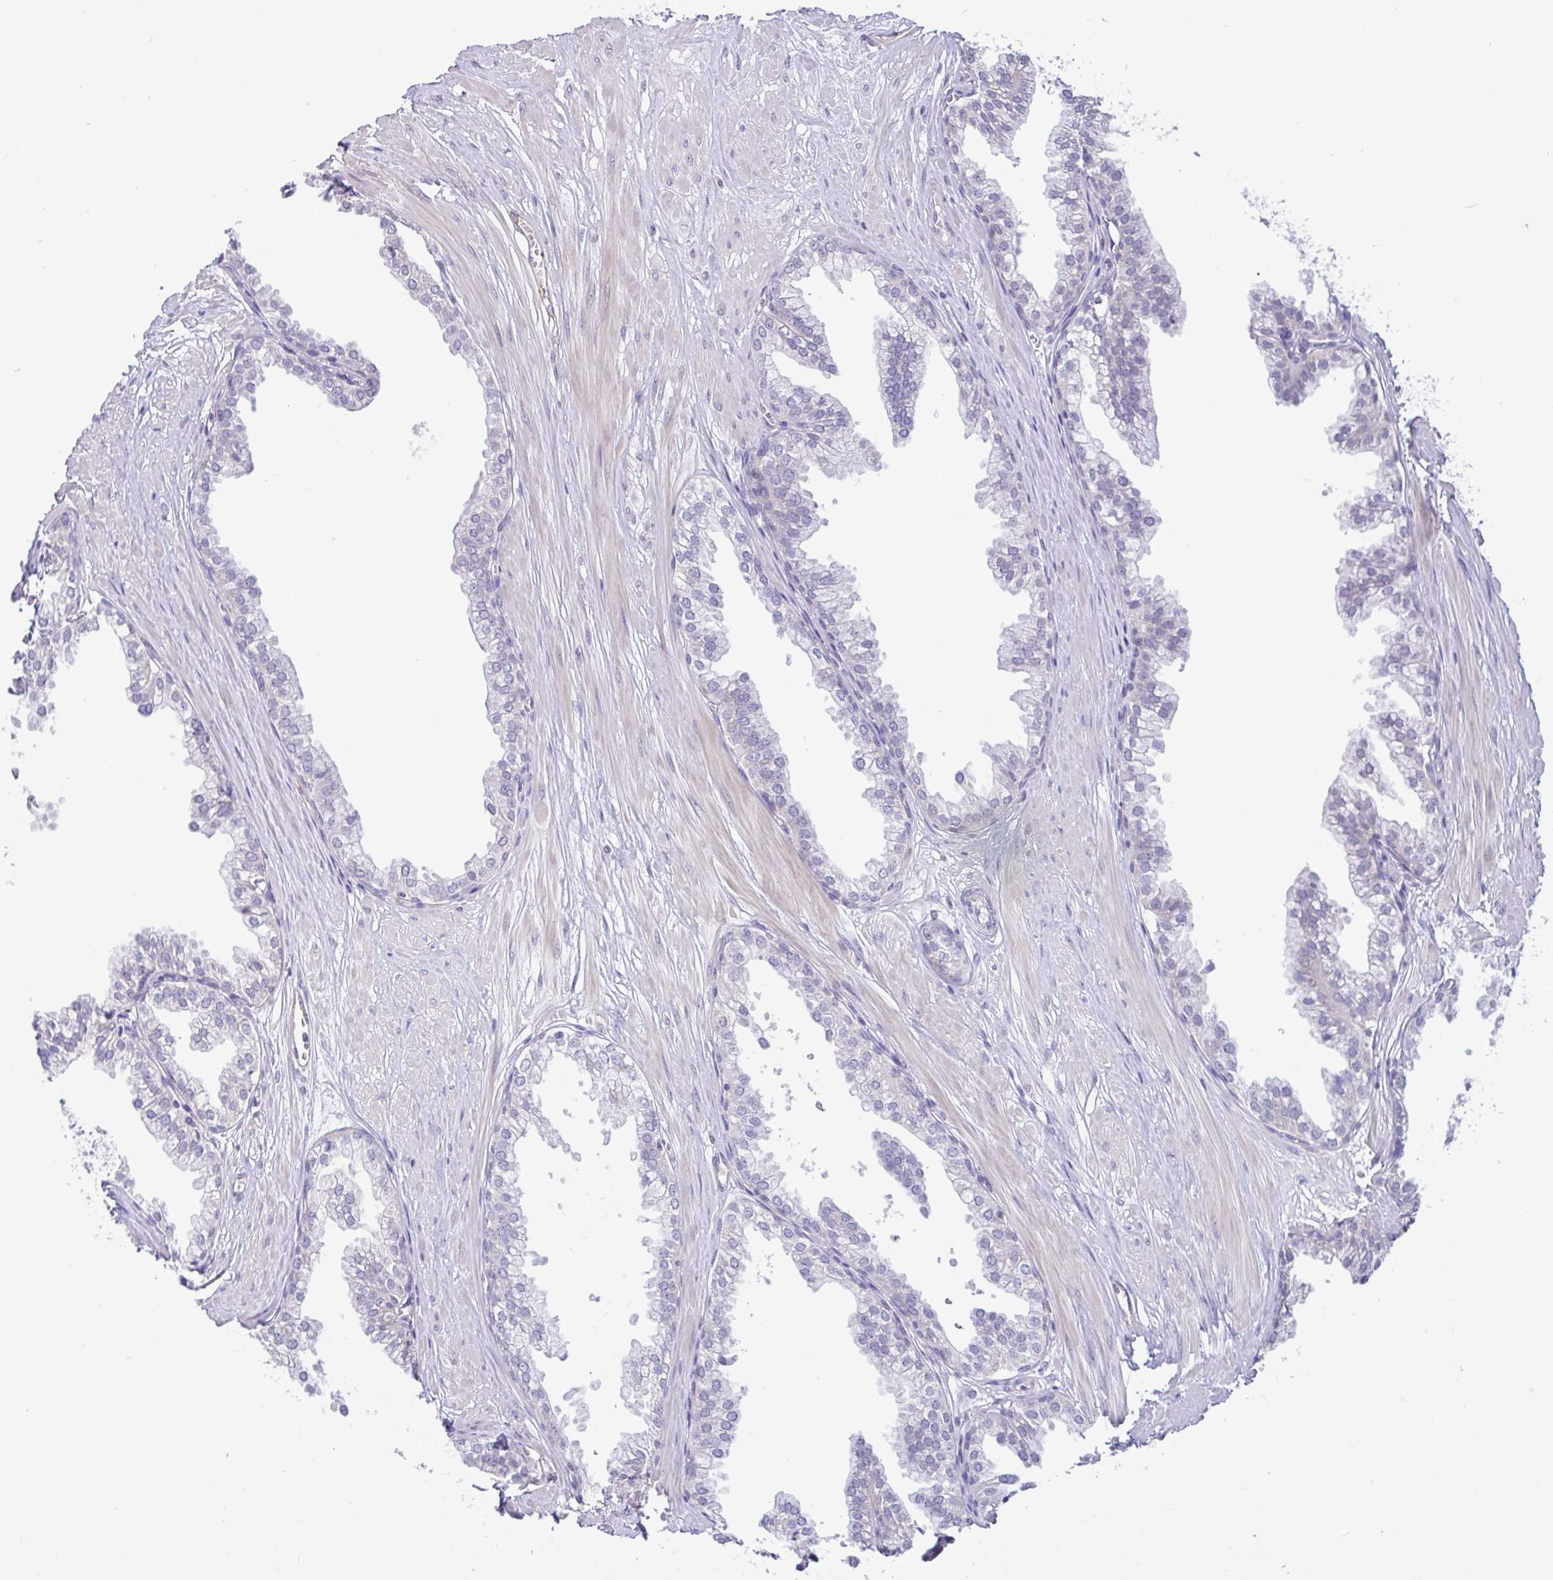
{"staining": {"intensity": "negative", "quantity": "none", "location": "none"}, "tissue": "prostate", "cell_type": "Glandular cells", "image_type": "normal", "snomed": [{"axis": "morphology", "description": "Normal tissue, NOS"}, {"axis": "topography", "description": "Prostate"}, {"axis": "topography", "description": "Peripheral nerve tissue"}], "caption": "DAB immunohistochemical staining of unremarkable human prostate demonstrates no significant staining in glandular cells. (Immunohistochemistry (ihc), brightfield microscopy, high magnification).", "gene": "PLCD4", "patient": {"sex": "male", "age": 55}}